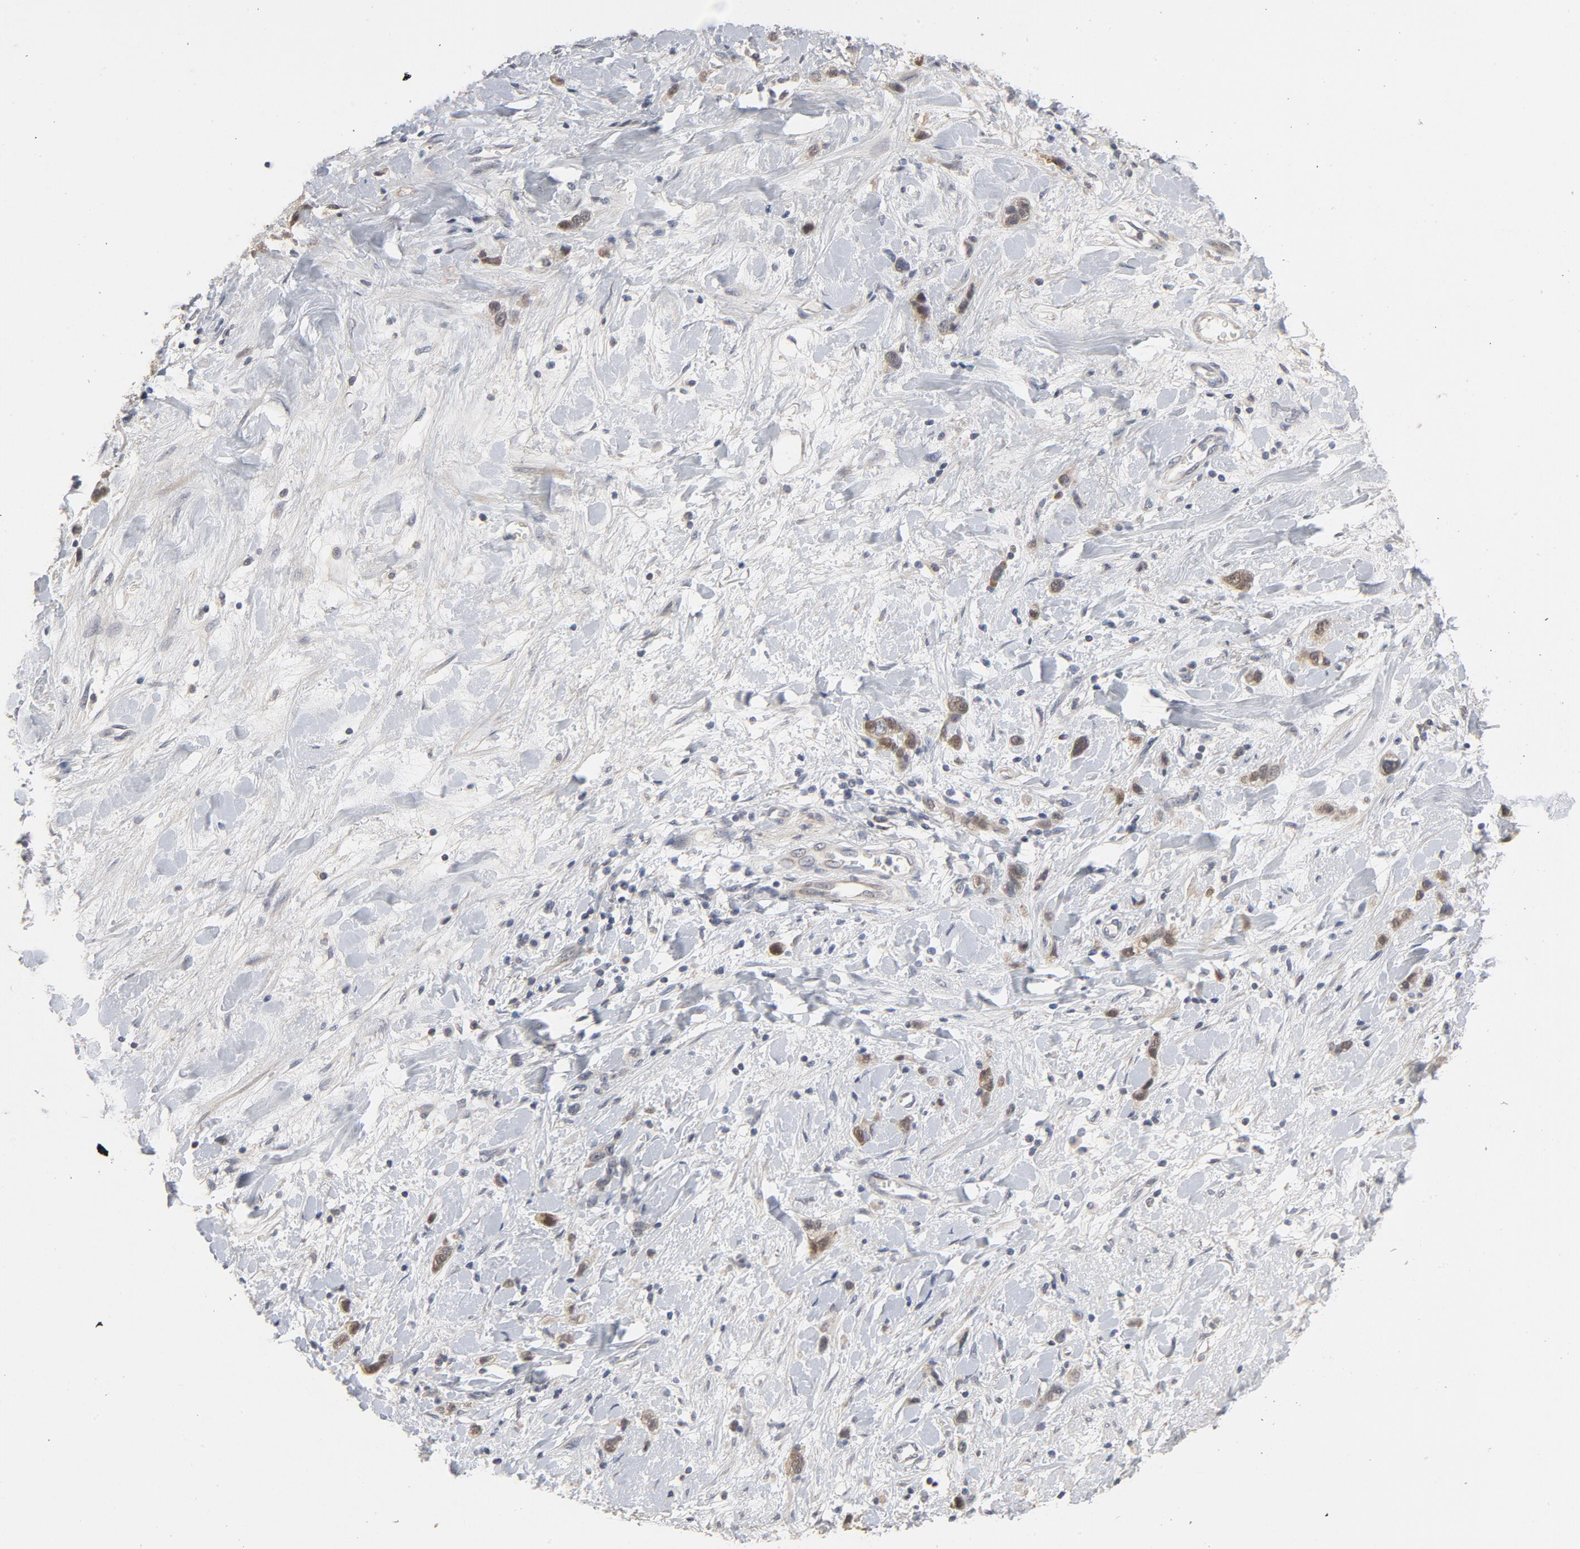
{"staining": {"intensity": "moderate", "quantity": ">75%", "location": "cytoplasmic/membranous,nuclear"}, "tissue": "stomach cancer", "cell_type": "Tumor cells", "image_type": "cancer", "snomed": [{"axis": "morphology", "description": "Normal tissue, NOS"}, {"axis": "morphology", "description": "Adenocarcinoma, NOS"}, {"axis": "morphology", "description": "Adenocarcinoma, High grade"}, {"axis": "topography", "description": "Stomach, upper"}, {"axis": "topography", "description": "Stomach"}], "caption": "Moderate cytoplasmic/membranous and nuclear staining for a protein is present in approximately >75% of tumor cells of stomach cancer using immunohistochemistry.", "gene": "PPP1R1B", "patient": {"sex": "female", "age": 65}}